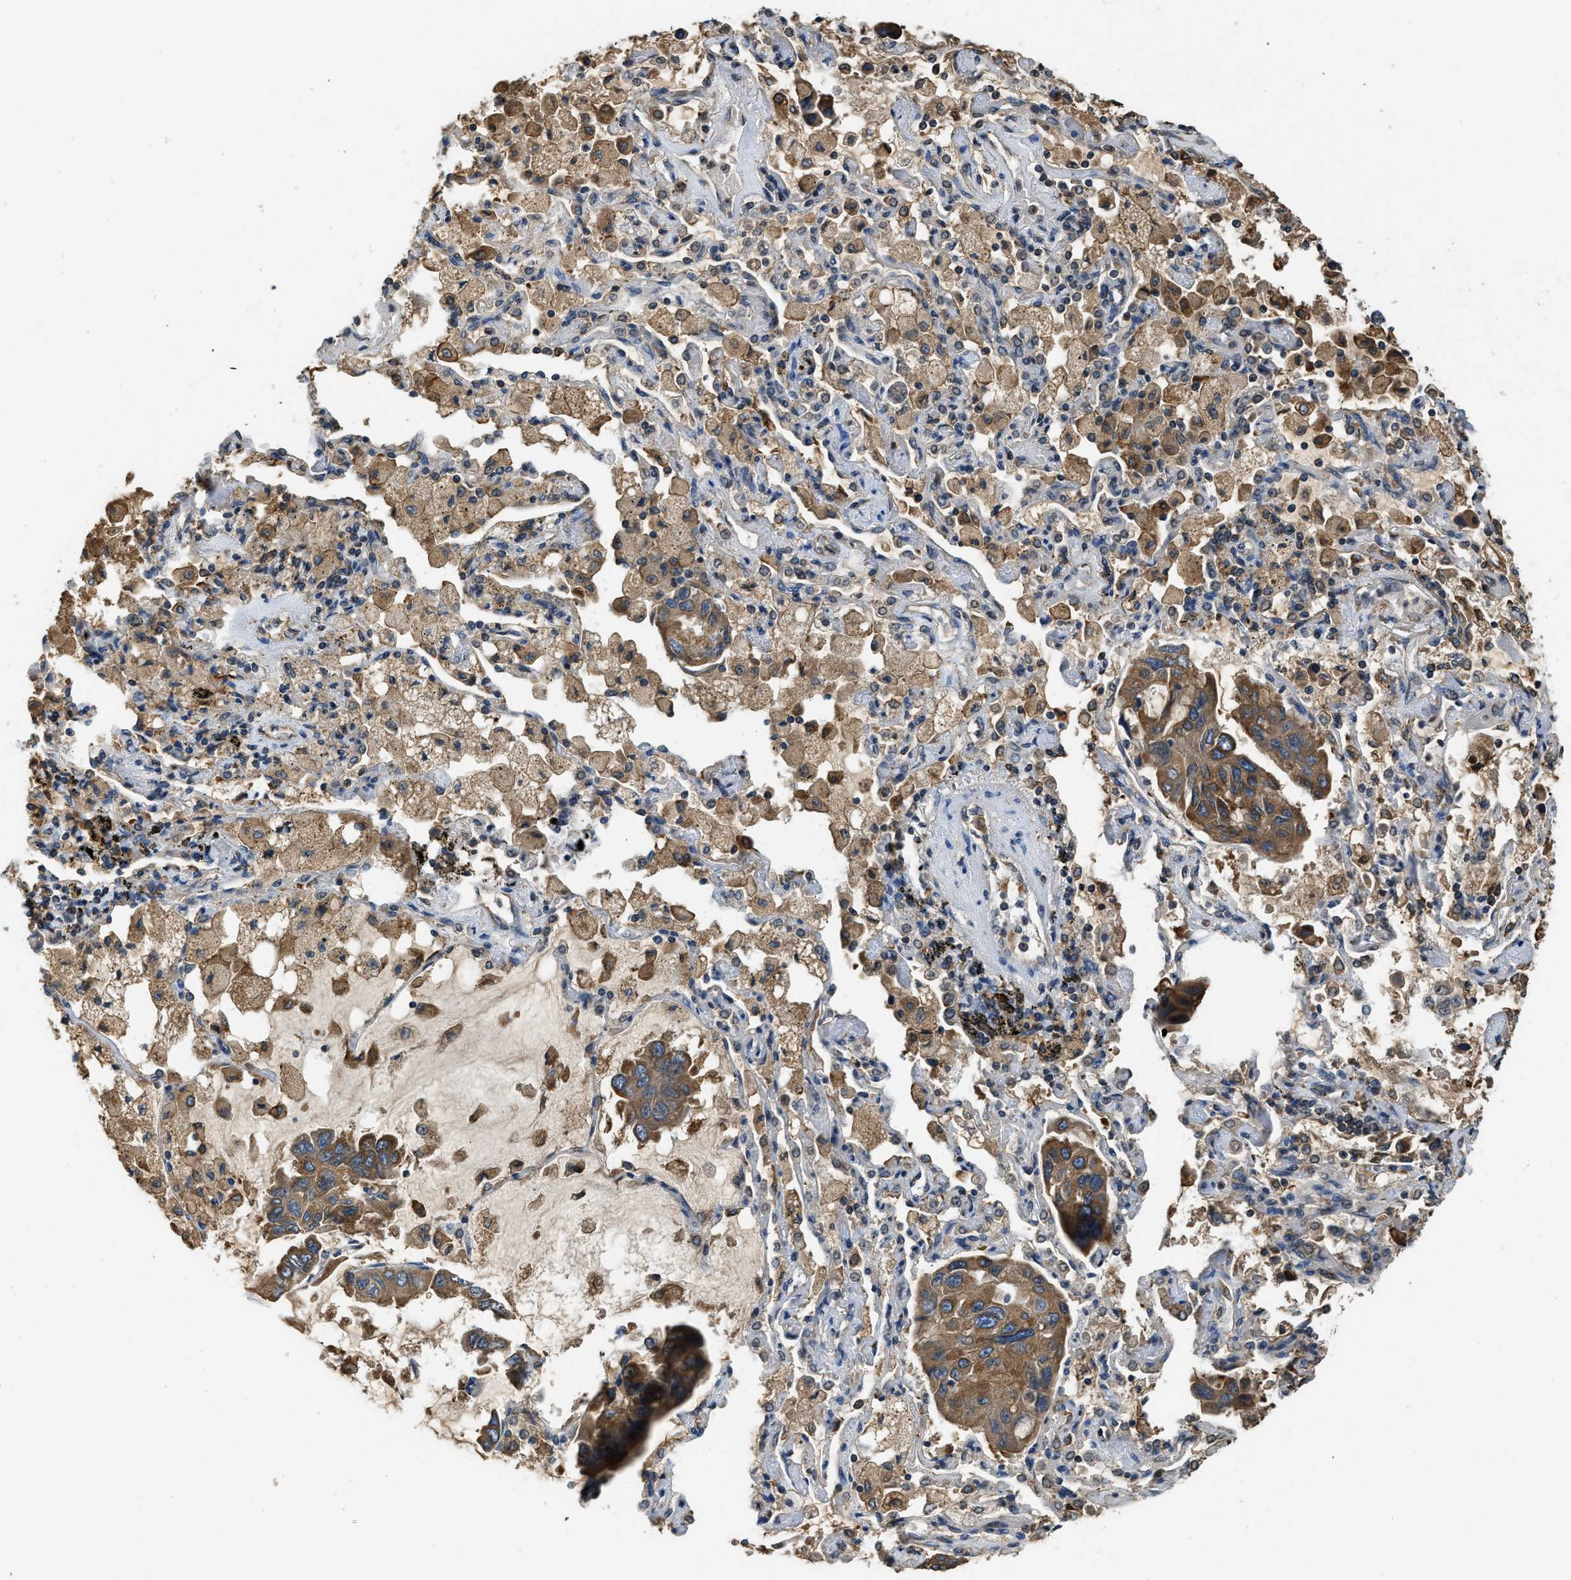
{"staining": {"intensity": "moderate", "quantity": ">75%", "location": "cytoplasmic/membranous"}, "tissue": "lung cancer", "cell_type": "Tumor cells", "image_type": "cancer", "snomed": [{"axis": "morphology", "description": "Adenocarcinoma, NOS"}, {"axis": "topography", "description": "Lung"}], "caption": "Human lung cancer (adenocarcinoma) stained with a brown dye shows moderate cytoplasmic/membranous positive positivity in about >75% of tumor cells.", "gene": "BCAP31", "patient": {"sex": "male", "age": 64}}